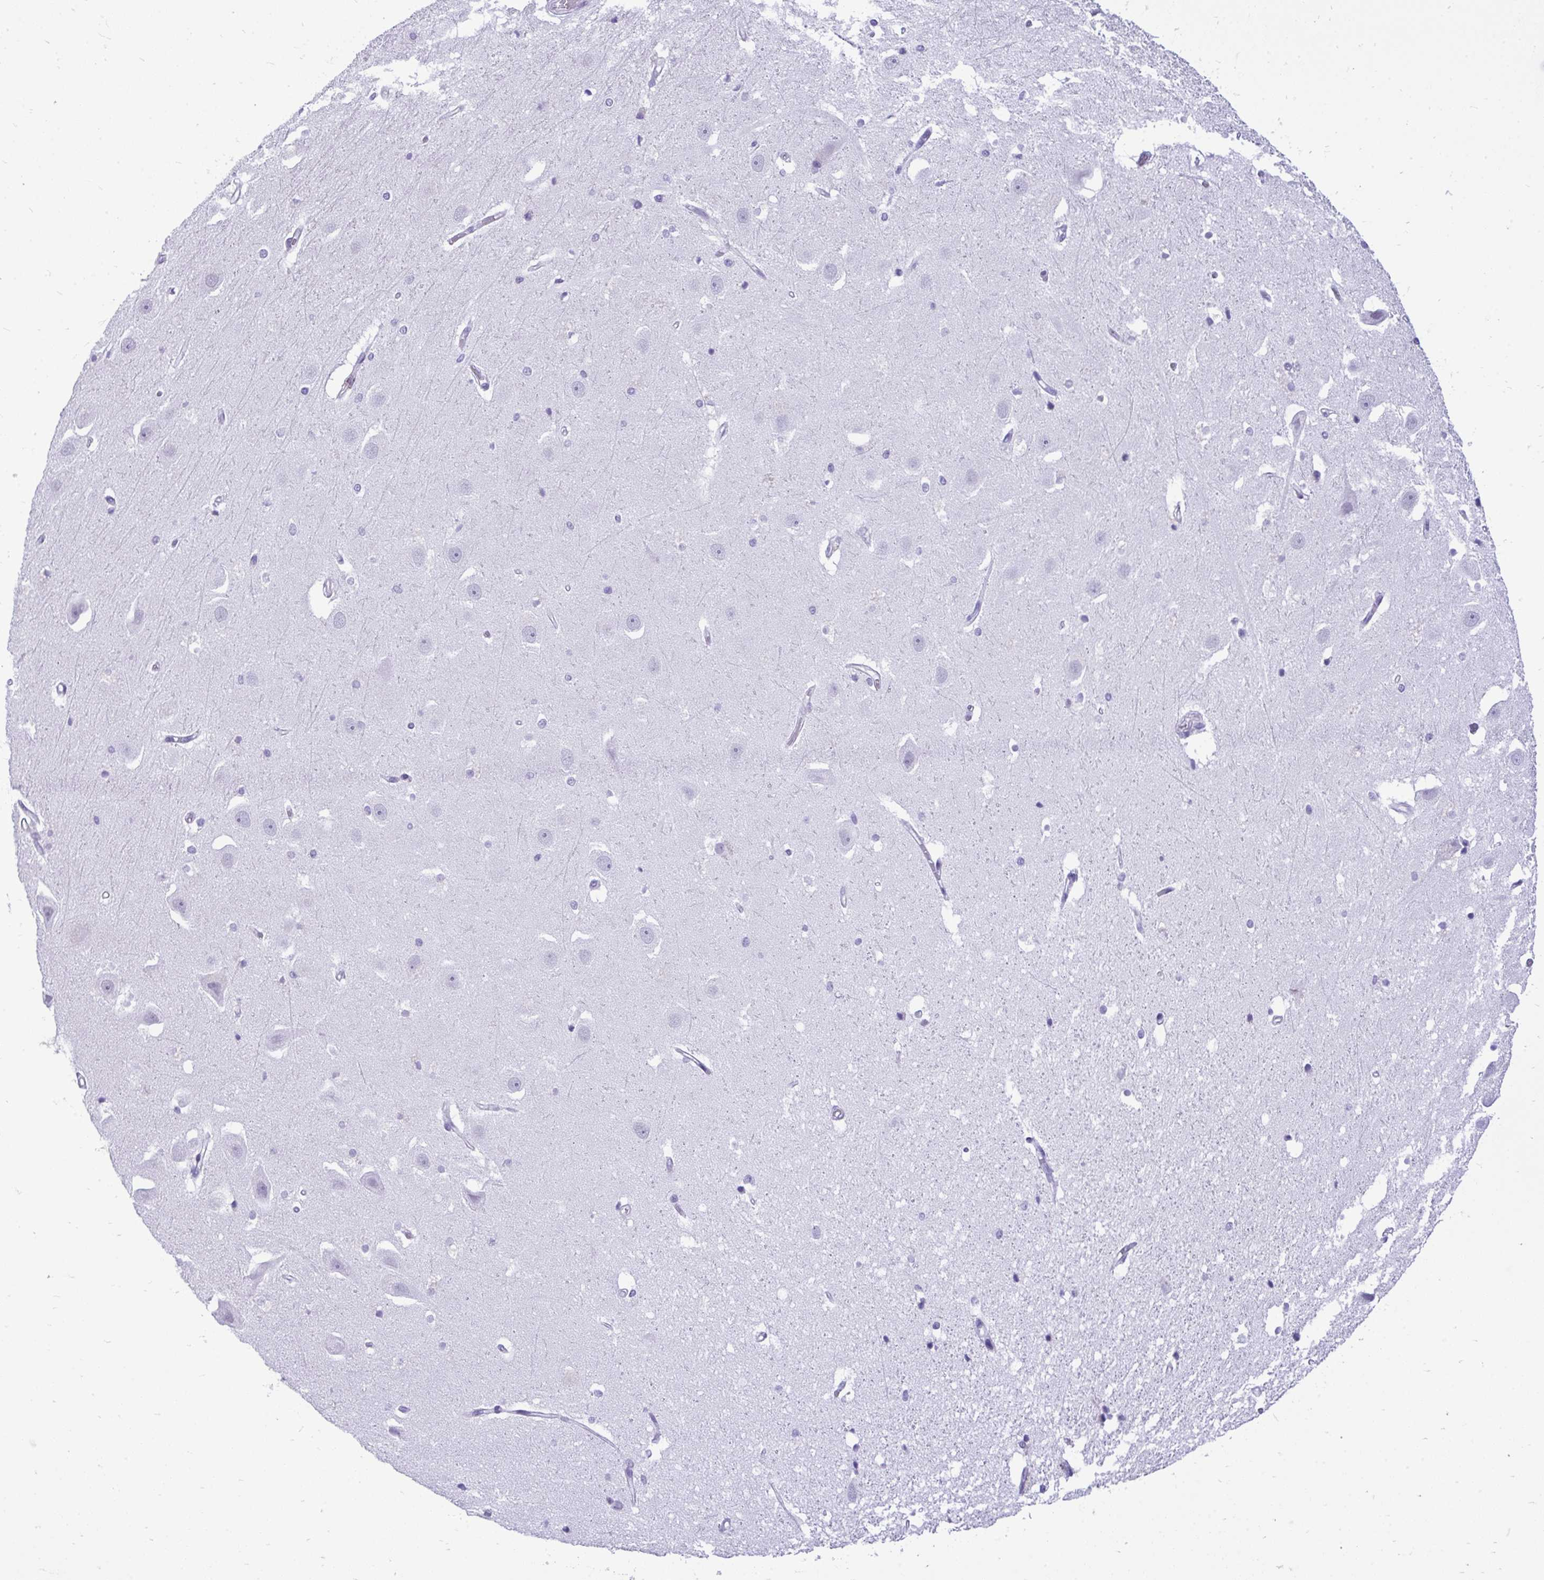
{"staining": {"intensity": "negative", "quantity": "none", "location": "none"}, "tissue": "hippocampus", "cell_type": "Glial cells", "image_type": "normal", "snomed": [{"axis": "morphology", "description": "Normal tissue, NOS"}, {"axis": "topography", "description": "Hippocampus"}], "caption": "An image of human hippocampus is negative for staining in glial cells. (DAB (3,3'-diaminobenzidine) IHC visualized using brightfield microscopy, high magnification).", "gene": "PRM2", "patient": {"sex": "male", "age": 63}}